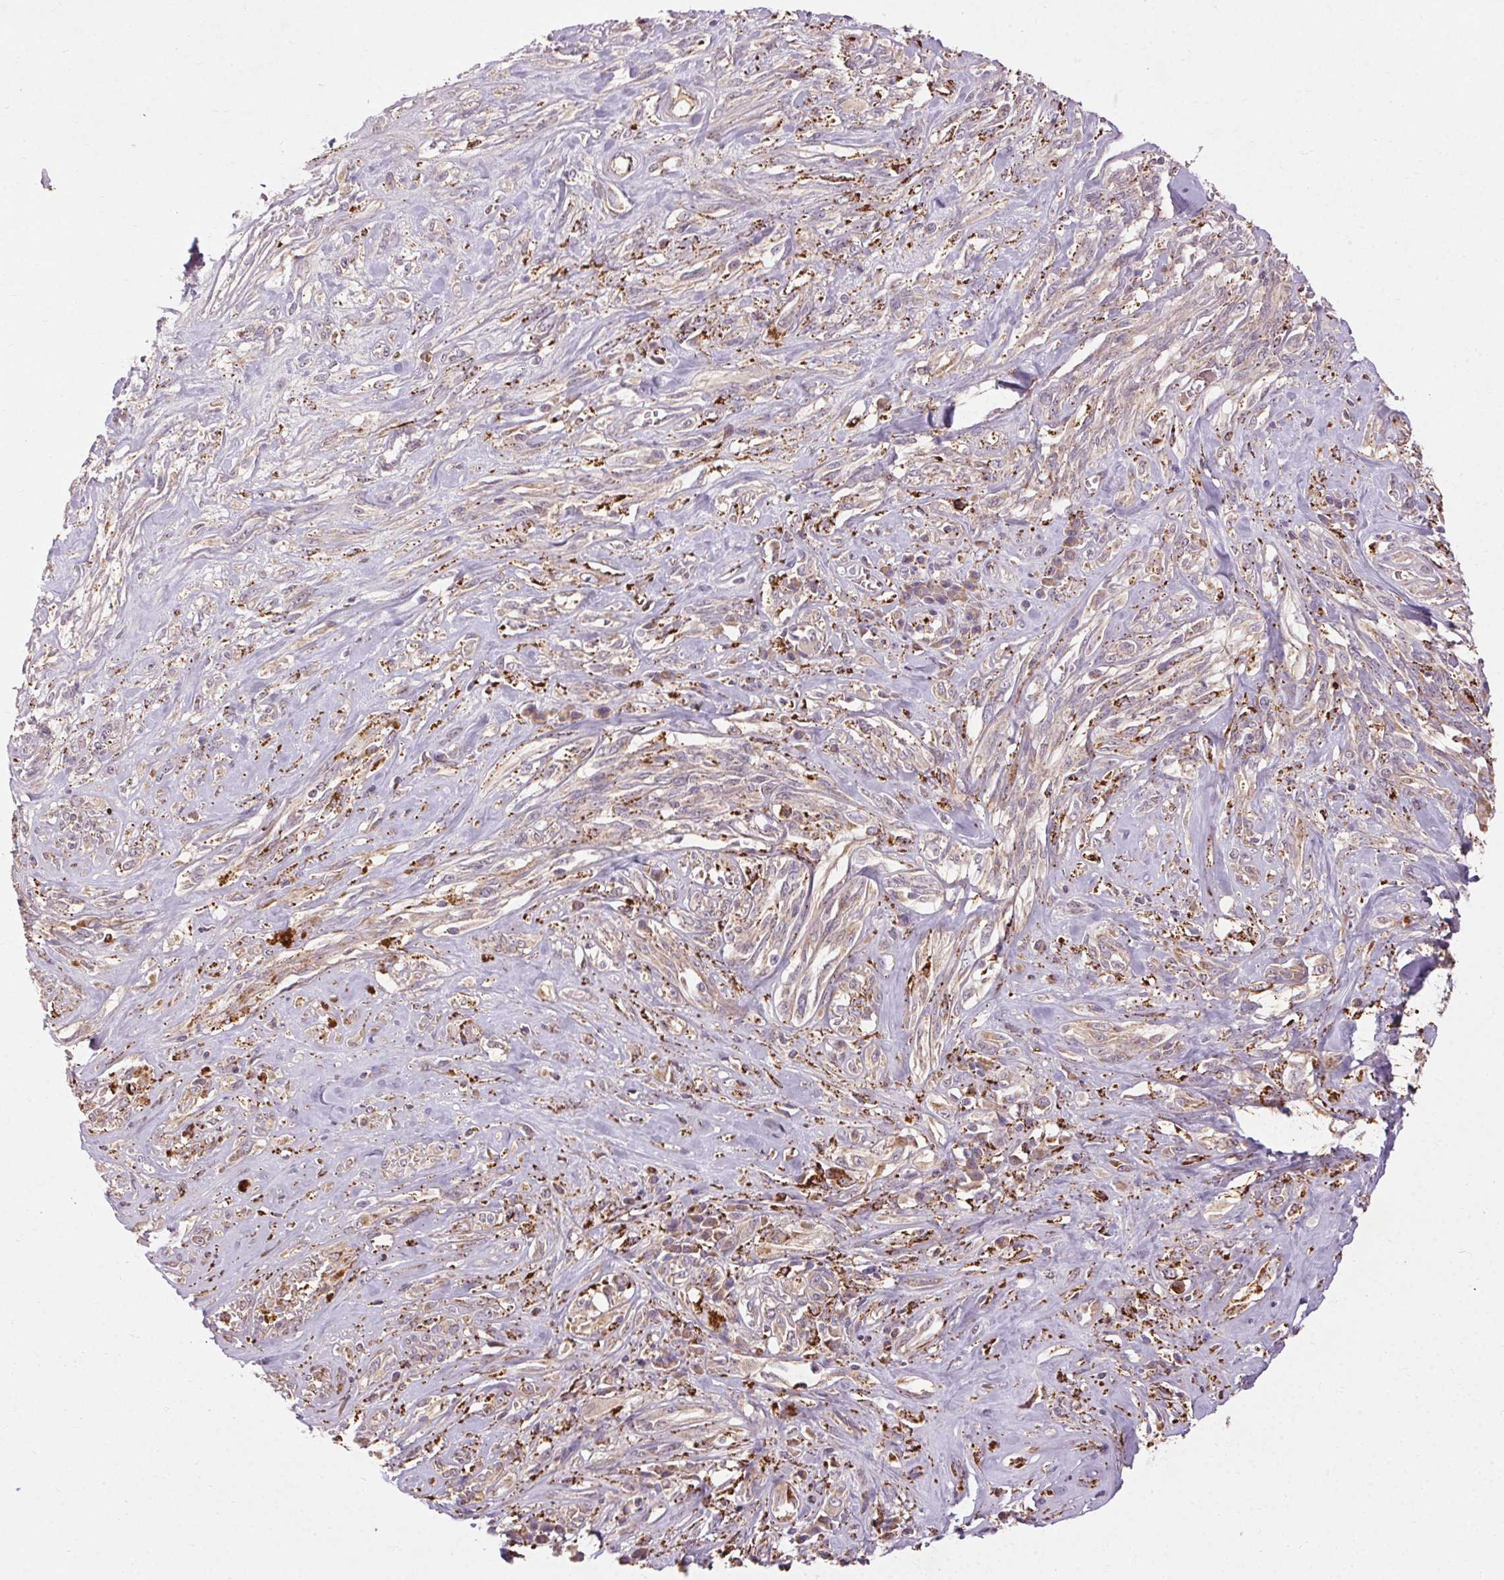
{"staining": {"intensity": "negative", "quantity": "none", "location": "none"}, "tissue": "melanoma", "cell_type": "Tumor cells", "image_type": "cancer", "snomed": [{"axis": "morphology", "description": "Malignant melanoma, NOS"}, {"axis": "topography", "description": "Skin"}], "caption": "Human malignant melanoma stained for a protein using IHC demonstrates no expression in tumor cells.", "gene": "REP15", "patient": {"sex": "female", "age": 91}}